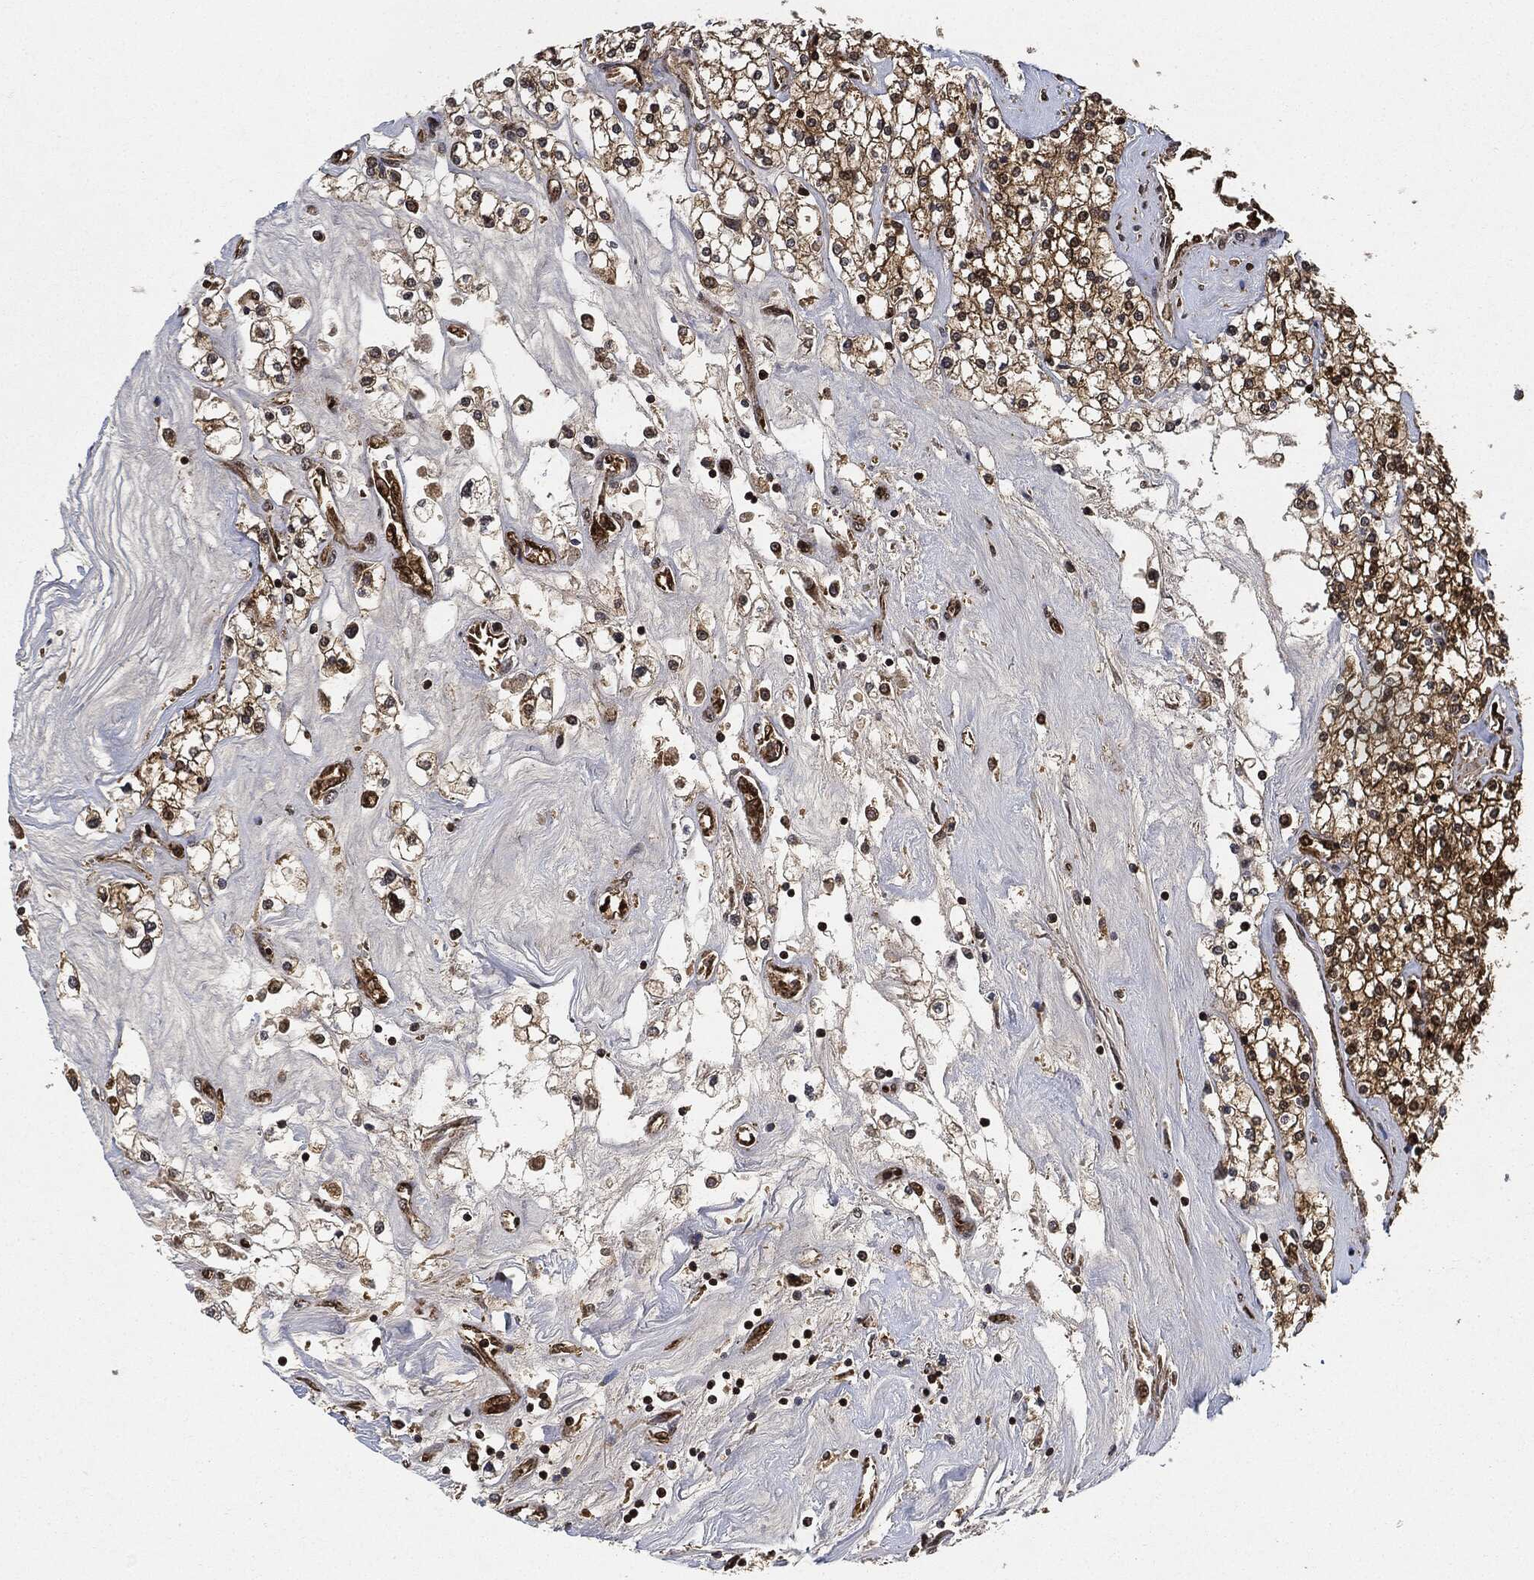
{"staining": {"intensity": "moderate", "quantity": ">75%", "location": "cytoplasmic/membranous"}, "tissue": "renal cancer", "cell_type": "Tumor cells", "image_type": "cancer", "snomed": [{"axis": "morphology", "description": "Adenocarcinoma, NOS"}, {"axis": "topography", "description": "Kidney"}], "caption": "Tumor cells demonstrate medium levels of moderate cytoplasmic/membranous staining in about >75% of cells in adenocarcinoma (renal).", "gene": "RNASEL", "patient": {"sex": "male", "age": 80}}